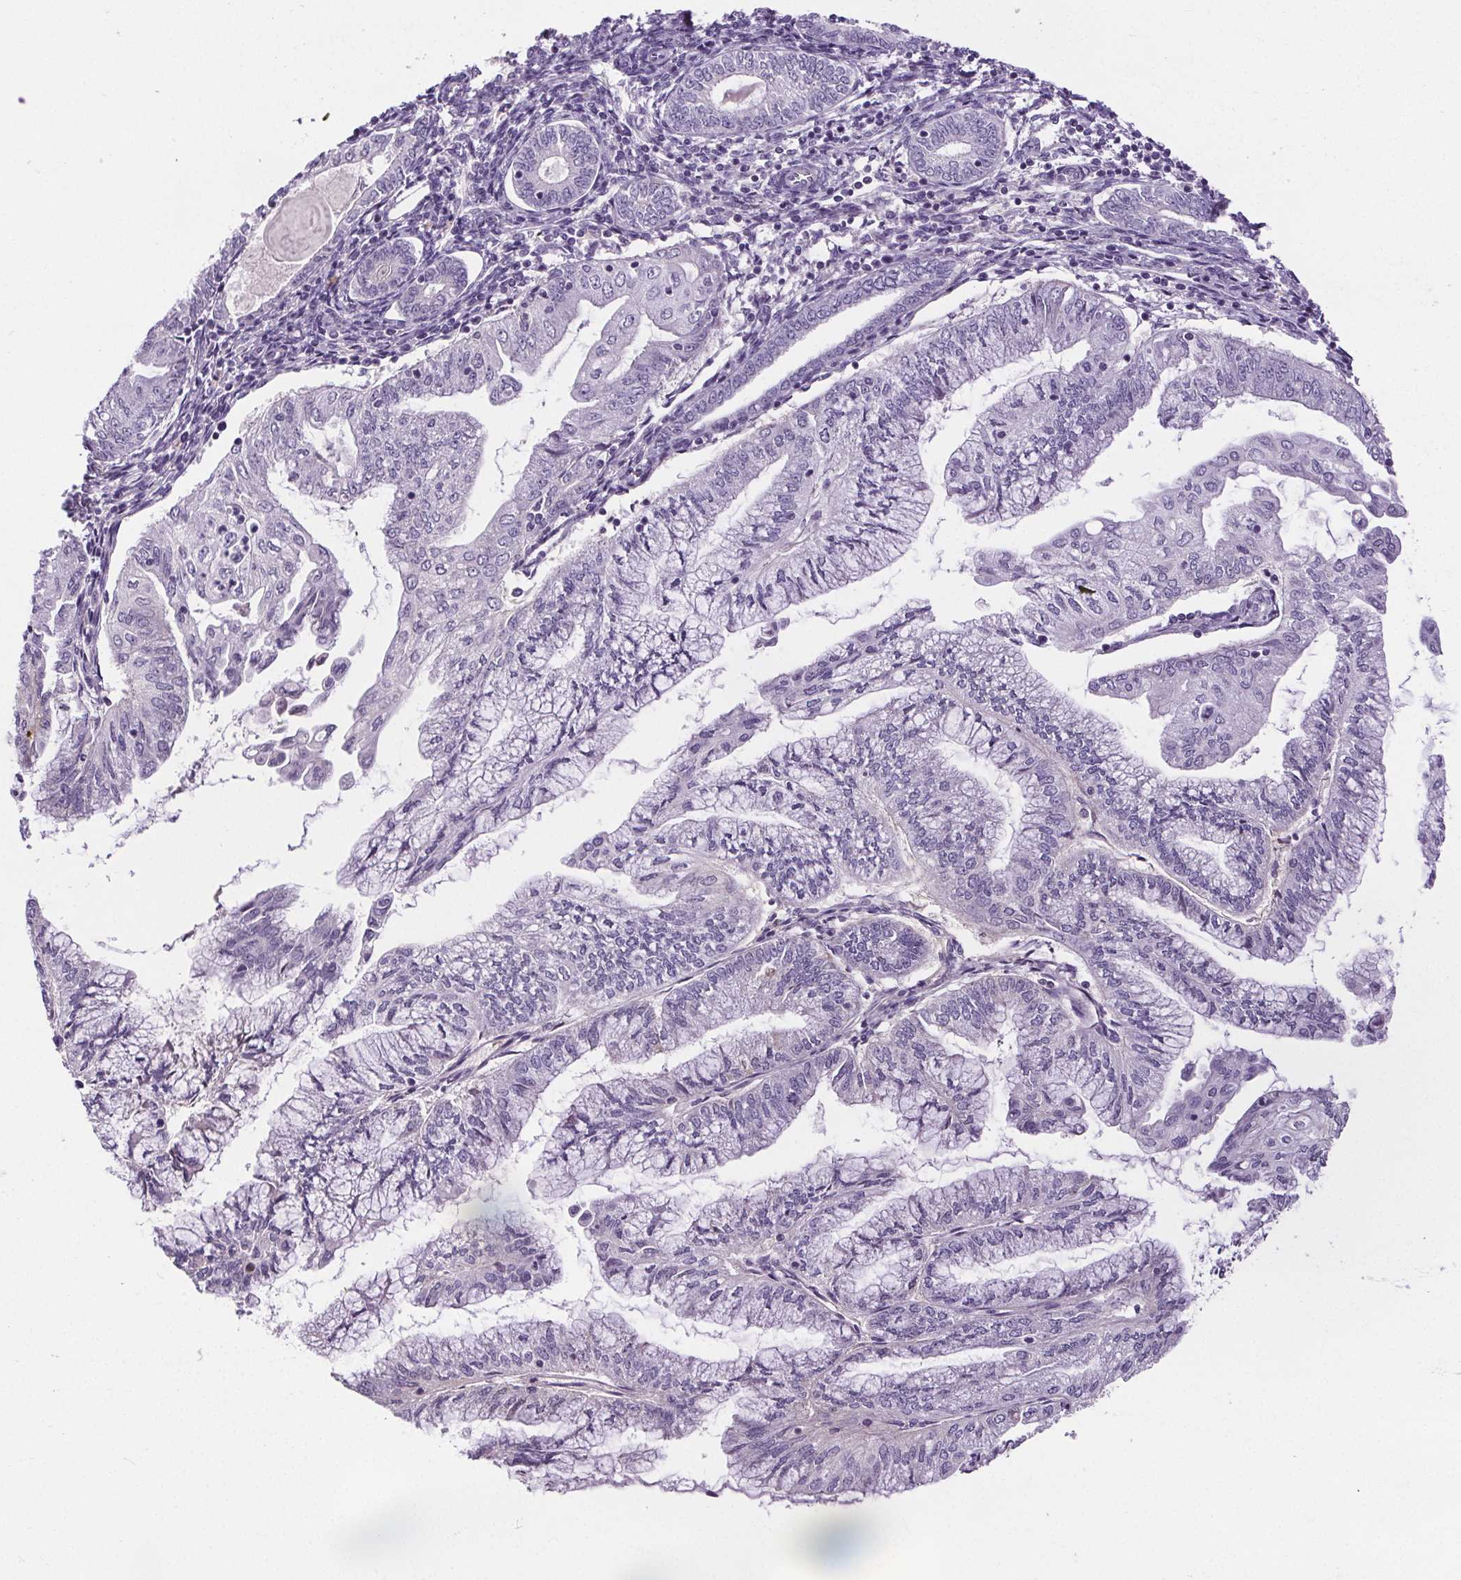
{"staining": {"intensity": "negative", "quantity": "none", "location": "none"}, "tissue": "endometrial cancer", "cell_type": "Tumor cells", "image_type": "cancer", "snomed": [{"axis": "morphology", "description": "Adenocarcinoma, NOS"}, {"axis": "topography", "description": "Endometrium"}], "caption": "Immunohistochemistry micrograph of neoplastic tissue: endometrial cancer stained with DAB reveals no significant protein positivity in tumor cells.", "gene": "CD5L", "patient": {"sex": "female", "age": 55}}